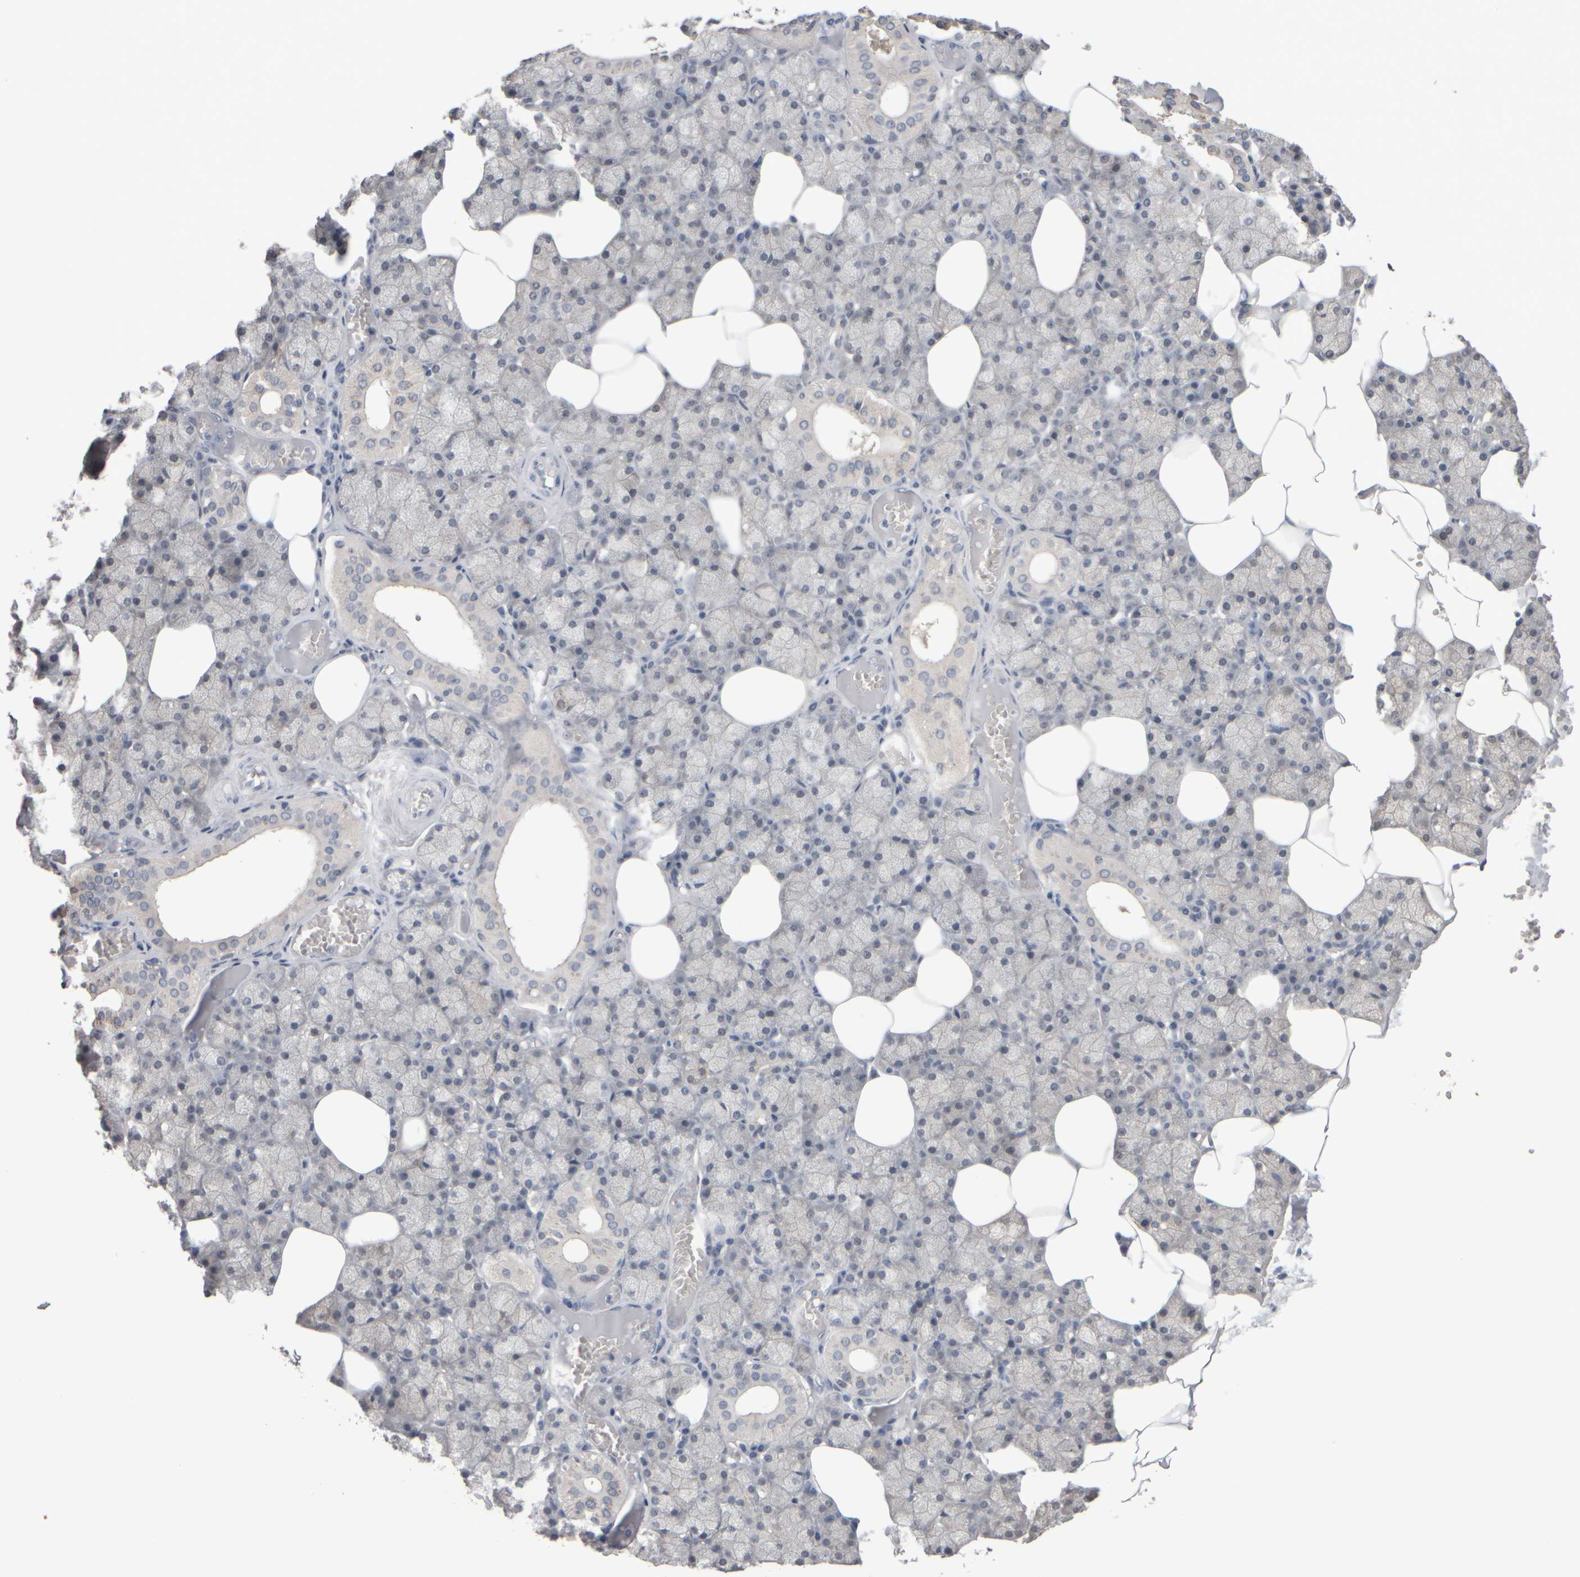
{"staining": {"intensity": "weak", "quantity": "<25%", "location": "cytoplasmic/membranous"}, "tissue": "salivary gland", "cell_type": "Glandular cells", "image_type": "normal", "snomed": [{"axis": "morphology", "description": "Normal tissue, NOS"}, {"axis": "topography", "description": "Salivary gland"}], "caption": "The photomicrograph displays no staining of glandular cells in normal salivary gland. Brightfield microscopy of immunohistochemistry stained with DAB (brown) and hematoxylin (blue), captured at high magnification.", "gene": "EPHX2", "patient": {"sex": "male", "age": 62}}